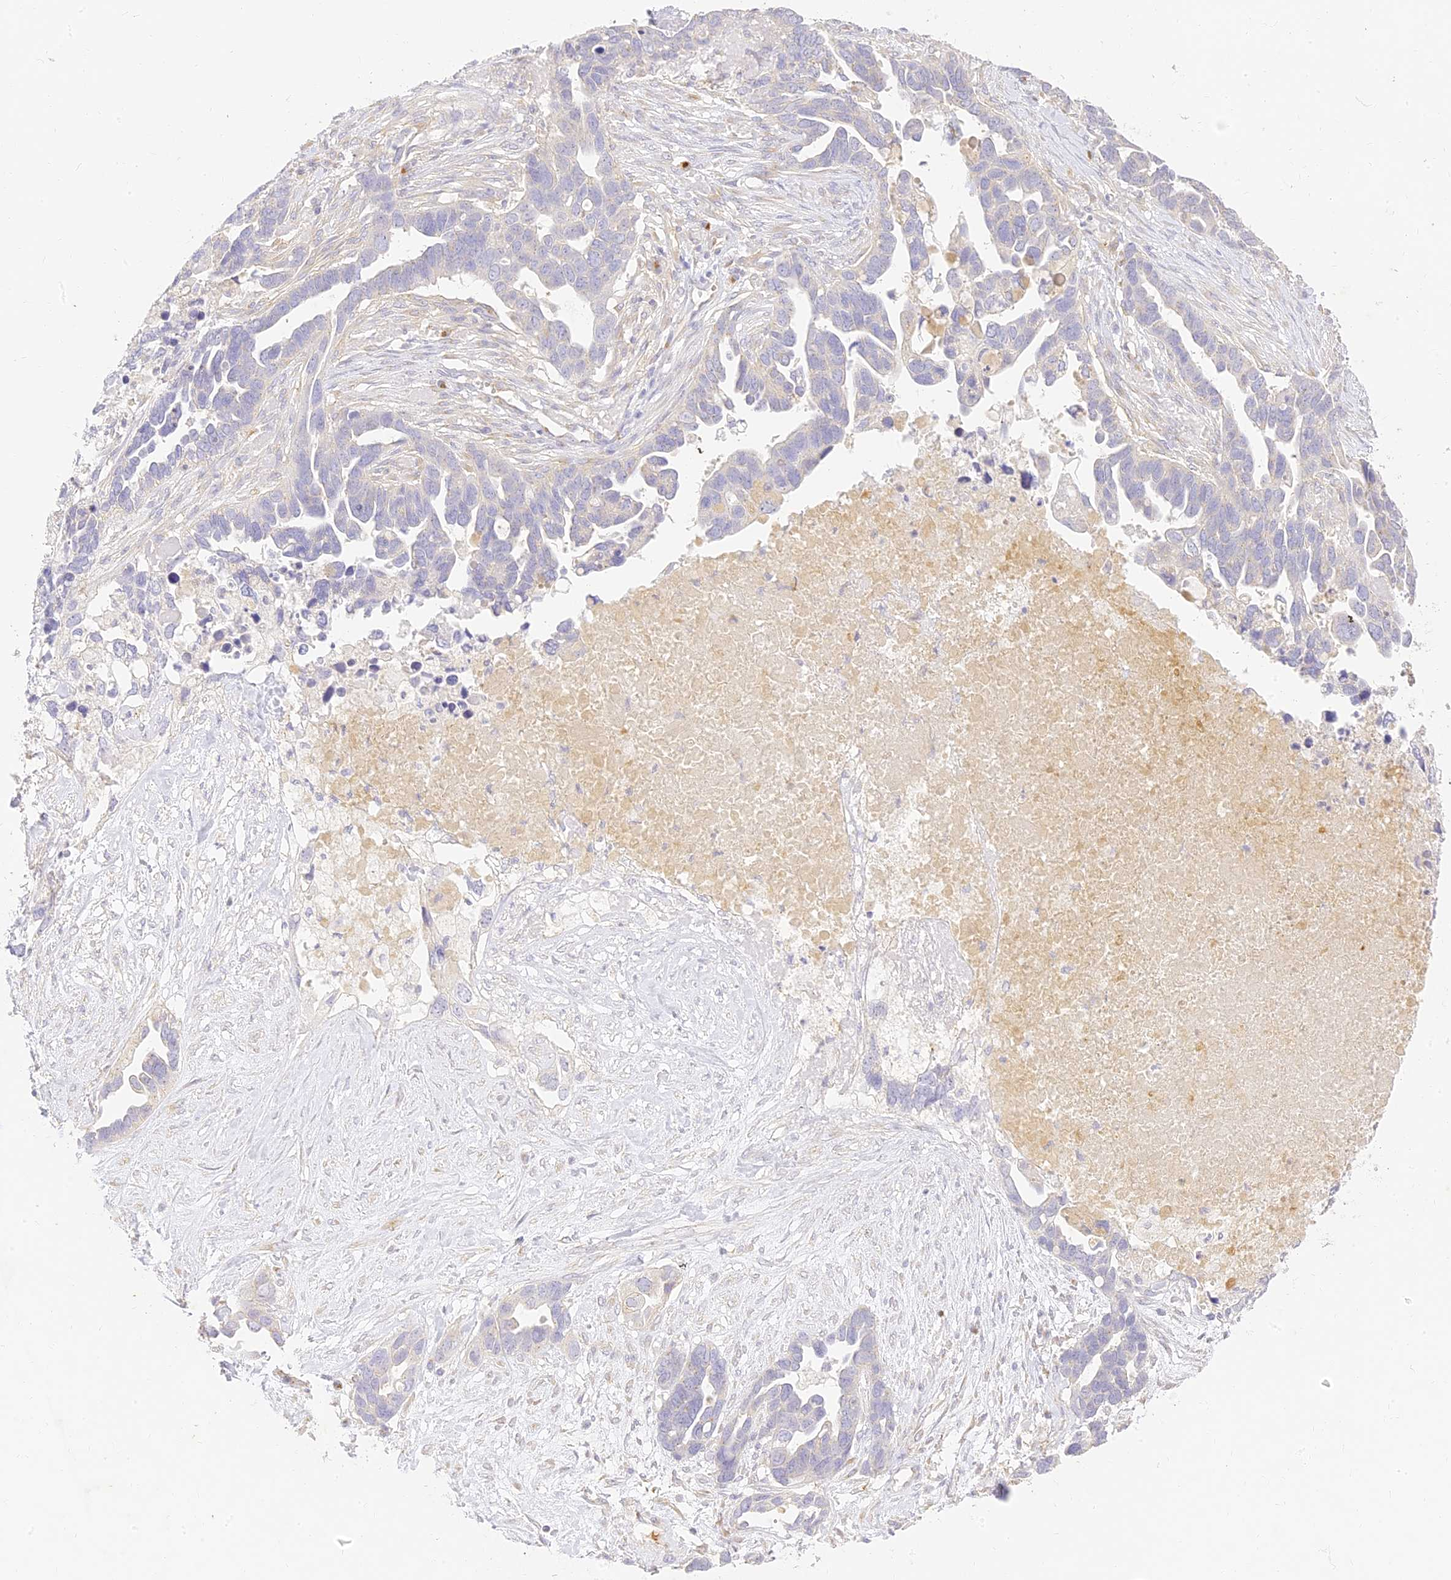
{"staining": {"intensity": "negative", "quantity": "none", "location": "none"}, "tissue": "ovarian cancer", "cell_type": "Tumor cells", "image_type": "cancer", "snomed": [{"axis": "morphology", "description": "Cystadenocarcinoma, serous, NOS"}, {"axis": "topography", "description": "Ovary"}], "caption": "An immunohistochemistry micrograph of ovarian cancer (serous cystadenocarcinoma) is shown. There is no staining in tumor cells of ovarian cancer (serous cystadenocarcinoma).", "gene": "SEC13", "patient": {"sex": "female", "age": 54}}